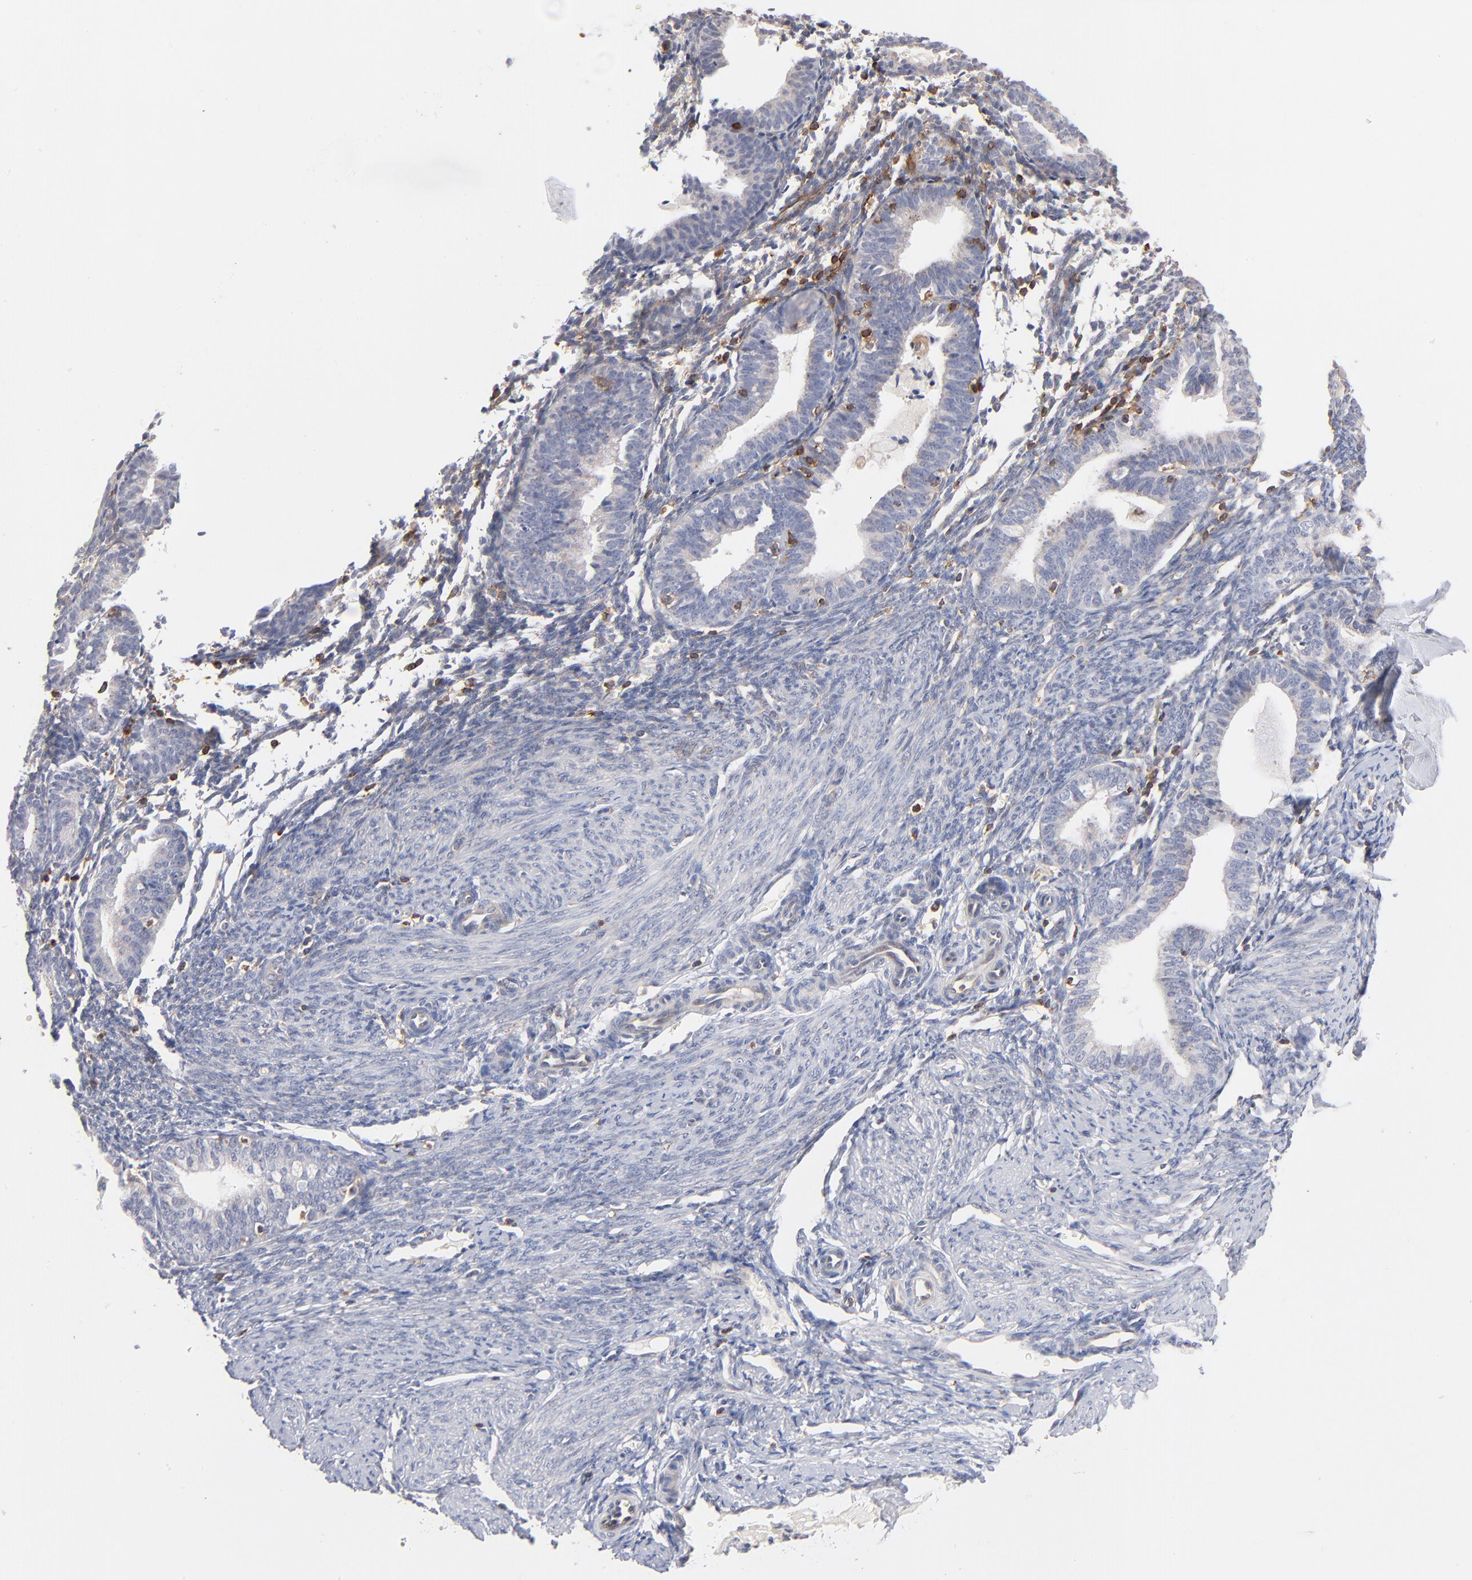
{"staining": {"intensity": "negative", "quantity": "none", "location": "none"}, "tissue": "endometrium", "cell_type": "Cells in endometrial stroma", "image_type": "normal", "snomed": [{"axis": "morphology", "description": "Normal tissue, NOS"}, {"axis": "topography", "description": "Endometrium"}], "caption": "Human endometrium stained for a protein using immunohistochemistry displays no staining in cells in endometrial stroma.", "gene": "WIPF1", "patient": {"sex": "female", "age": 61}}